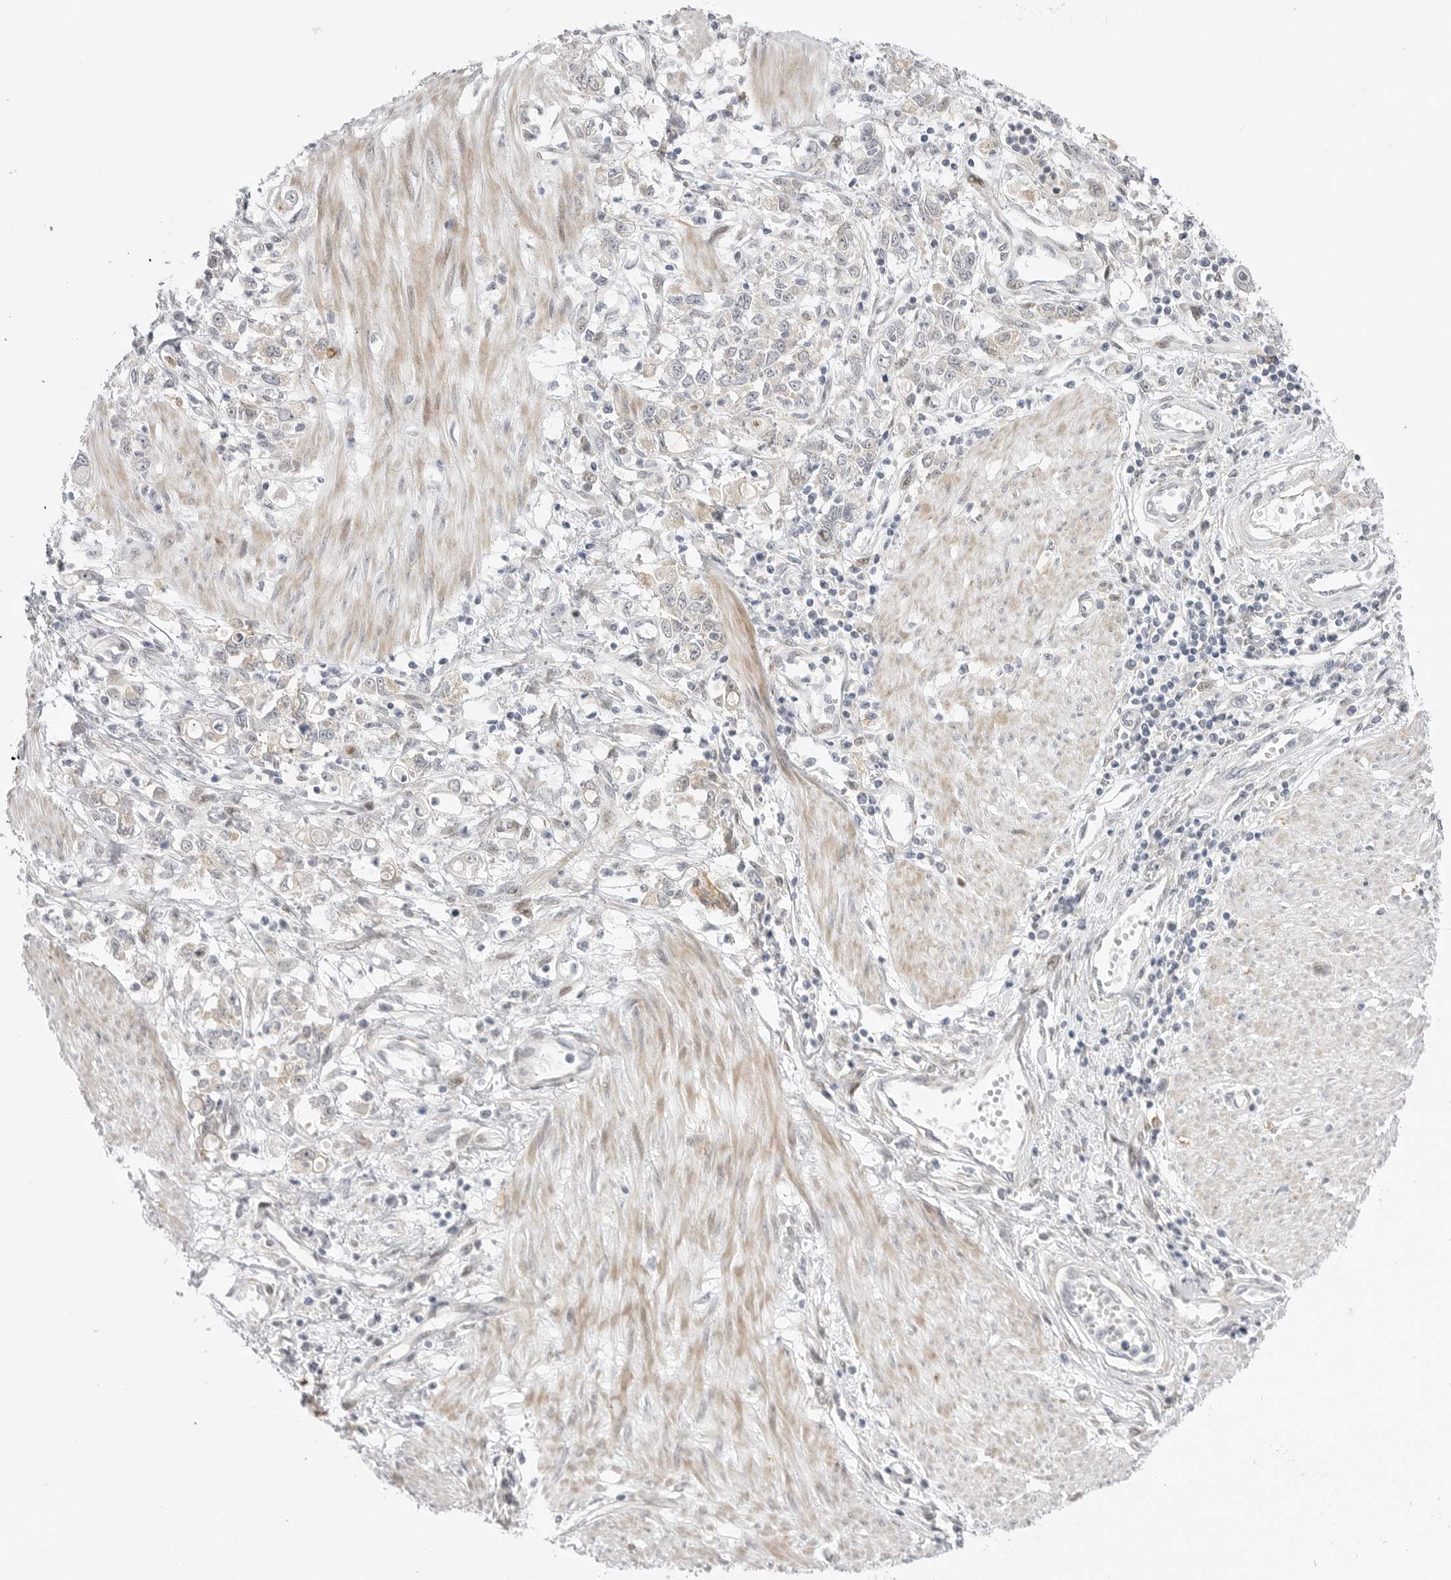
{"staining": {"intensity": "weak", "quantity": "<25%", "location": "cytoplasmic/membranous"}, "tissue": "stomach cancer", "cell_type": "Tumor cells", "image_type": "cancer", "snomed": [{"axis": "morphology", "description": "Adenocarcinoma, NOS"}, {"axis": "topography", "description": "Stomach"}], "caption": "This is an immunohistochemistry micrograph of adenocarcinoma (stomach). There is no positivity in tumor cells.", "gene": "GGT6", "patient": {"sex": "female", "age": 76}}